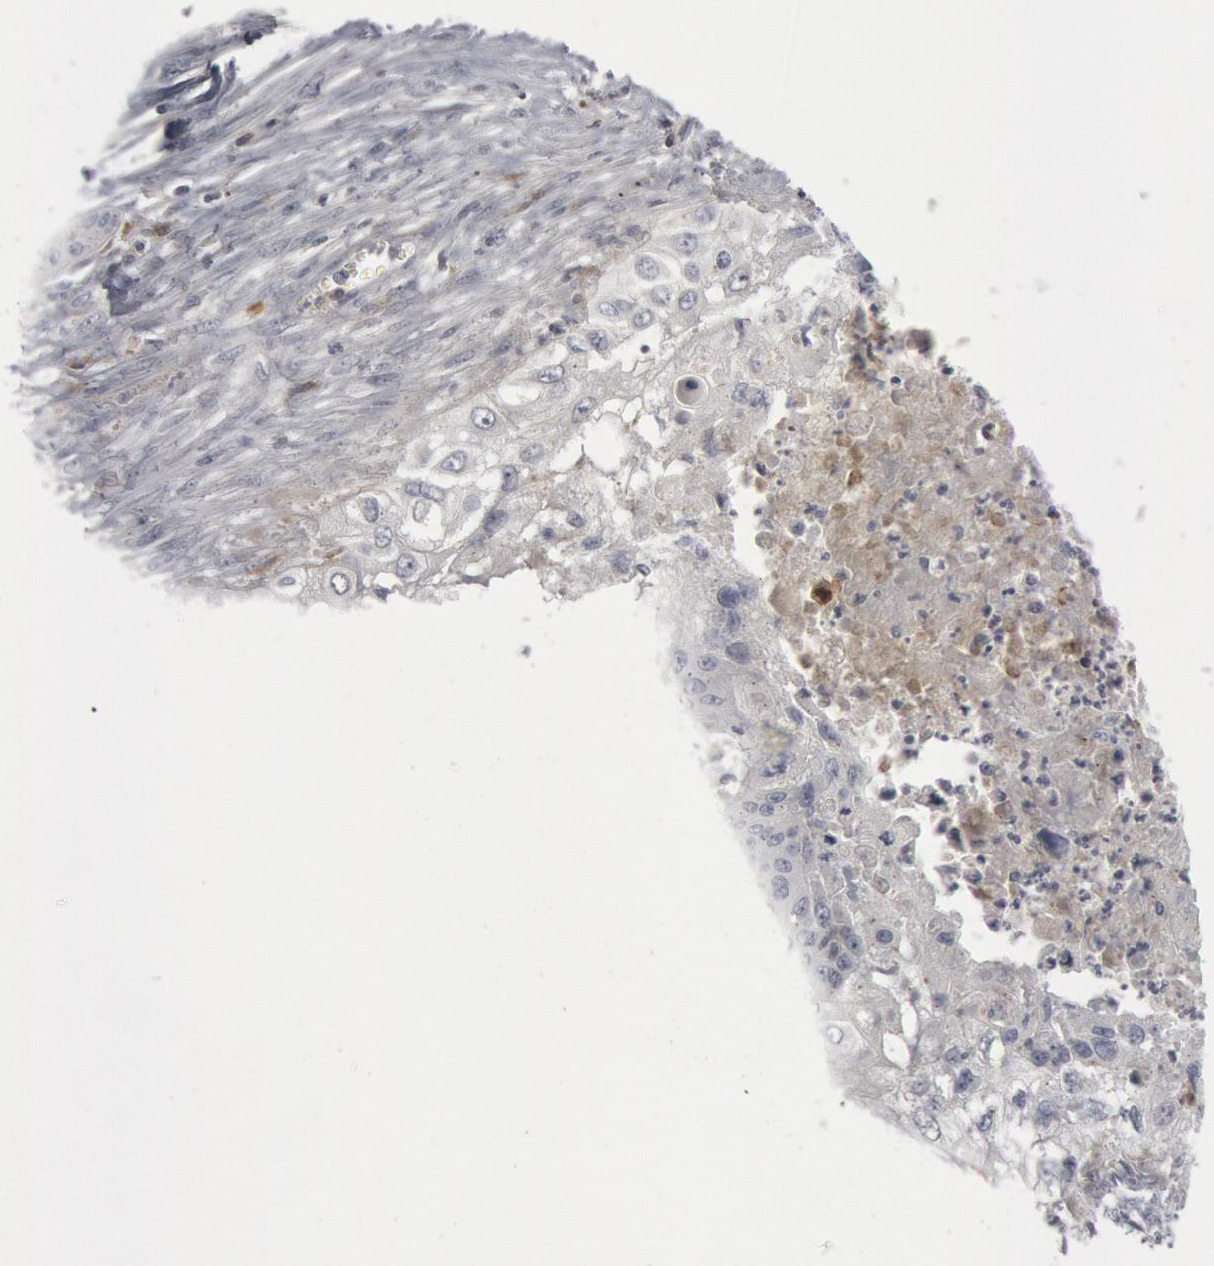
{"staining": {"intensity": "negative", "quantity": "none", "location": "none"}, "tissue": "lung cancer", "cell_type": "Tumor cells", "image_type": "cancer", "snomed": [{"axis": "morphology", "description": "Squamous cell carcinoma, NOS"}, {"axis": "topography", "description": "Lung"}], "caption": "Tumor cells show no significant positivity in squamous cell carcinoma (lung).", "gene": "C1QC", "patient": {"sex": "male", "age": 71}}